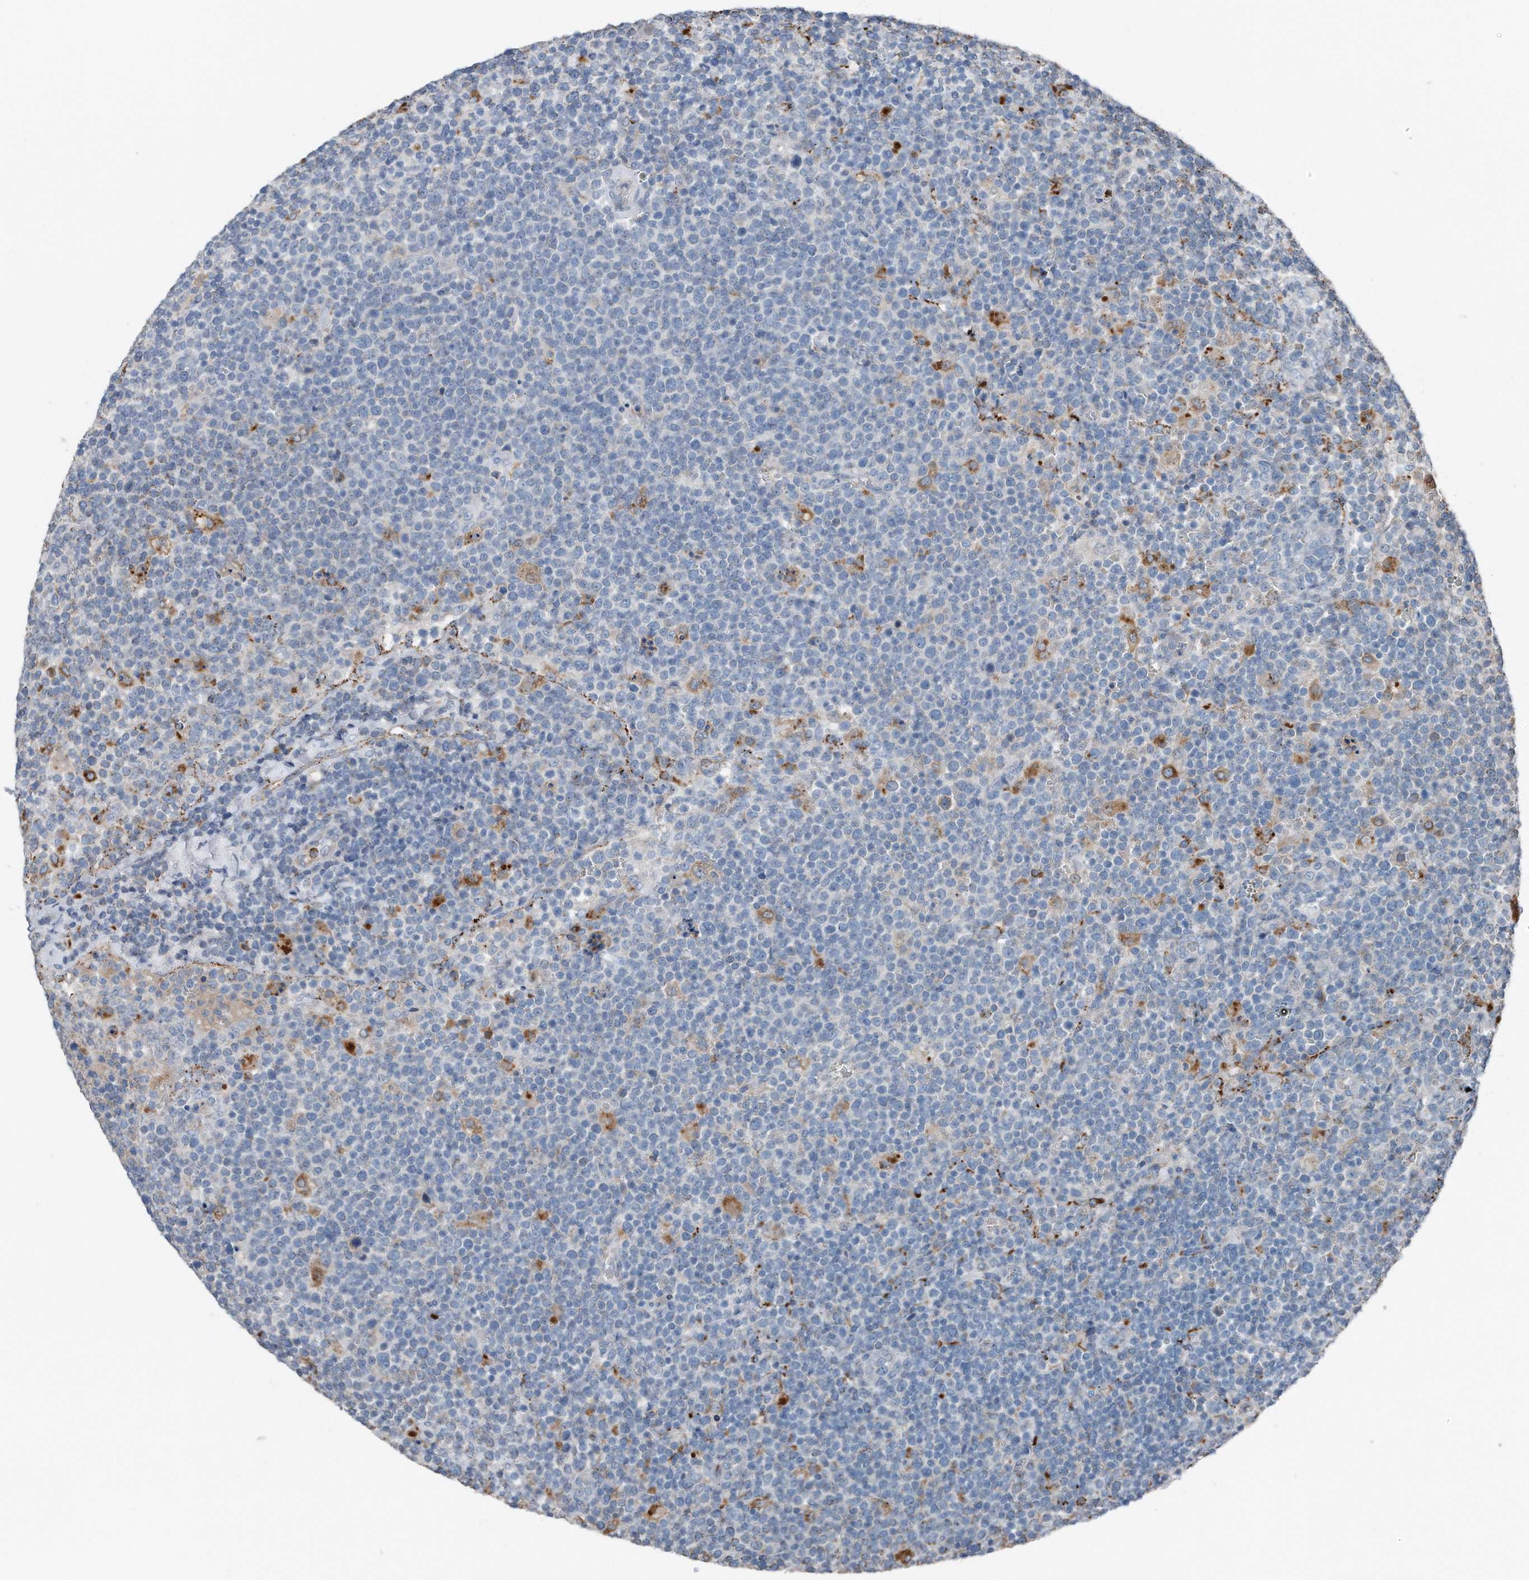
{"staining": {"intensity": "negative", "quantity": "none", "location": "none"}, "tissue": "lymphoma", "cell_type": "Tumor cells", "image_type": "cancer", "snomed": [{"axis": "morphology", "description": "Malignant lymphoma, non-Hodgkin's type, High grade"}, {"axis": "topography", "description": "Lymph node"}], "caption": "Protein analysis of lymphoma exhibits no significant staining in tumor cells. Brightfield microscopy of immunohistochemistry stained with DAB (3,3'-diaminobenzidine) (brown) and hematoxylin (blue), captured at high magnification.", "gene": "ZNF772", "patient": {"sex": "male", "age": 61}}